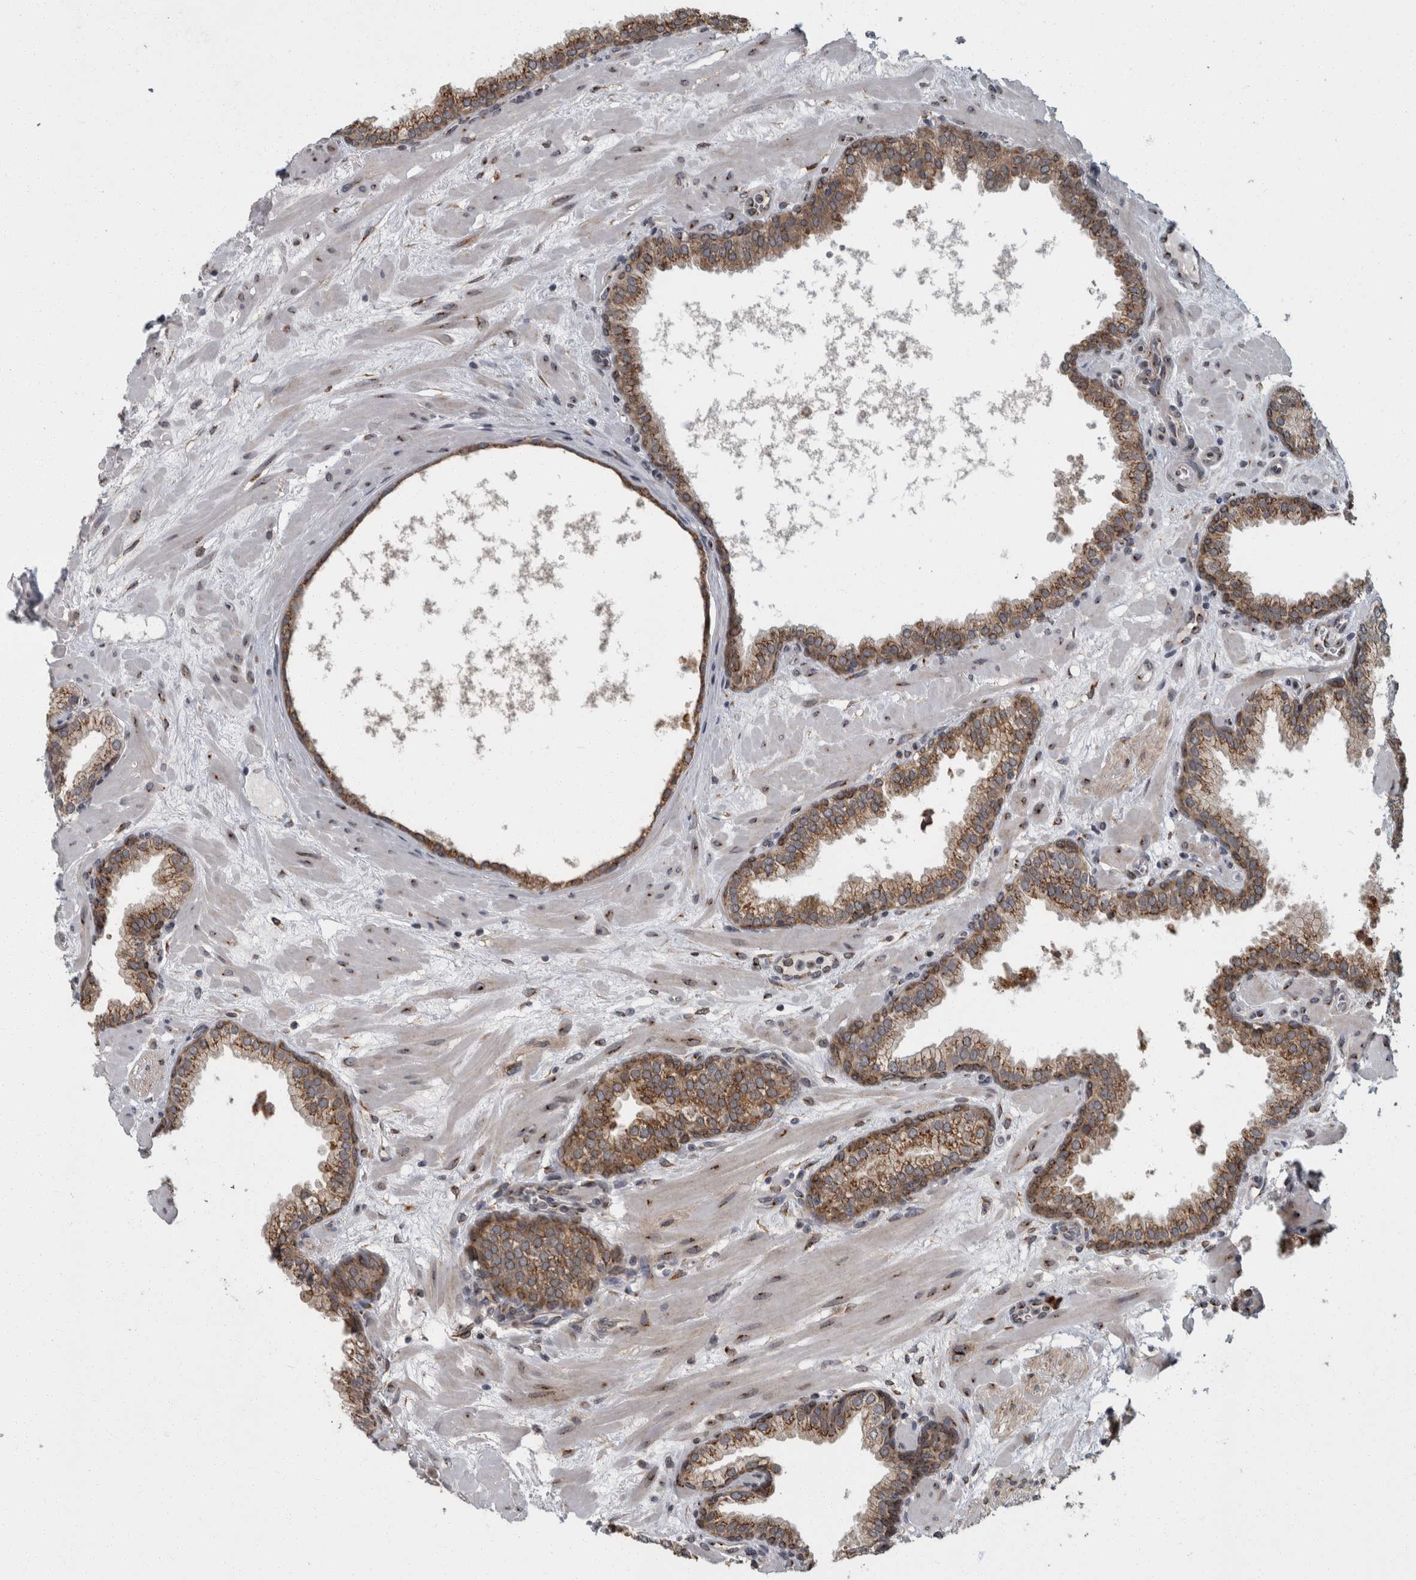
{"staining": {"intensity": "moderate", "quantity": ">75%", "location": "cytoplasmic/membranous"}, "tissue": "prostate", "cell_type": "Glandular cells", "image_type": "normal", "snomed": [{"axis": "morphology", "description": "Normal tissue, NOS"}, {"axis": "morphology", "description": "Urothelial carcinoma, Low grade"}, {"axis": "topography", "description": "Urinary bladder"}, {"axis": "topography", "description": "Prostate"}], "caption": "Glandular cells show medium levels of moderate cytoplasmic/membranous staining in about >75% of cells in normal prostate. The staining was performed using DAB to visualize the protein expression in brown, while the nuclei were stained in blue with hematoxylin (Magnification: 20x).", "gene": "LMAN2L", "patient": {"sex": "male", "age": 60}}